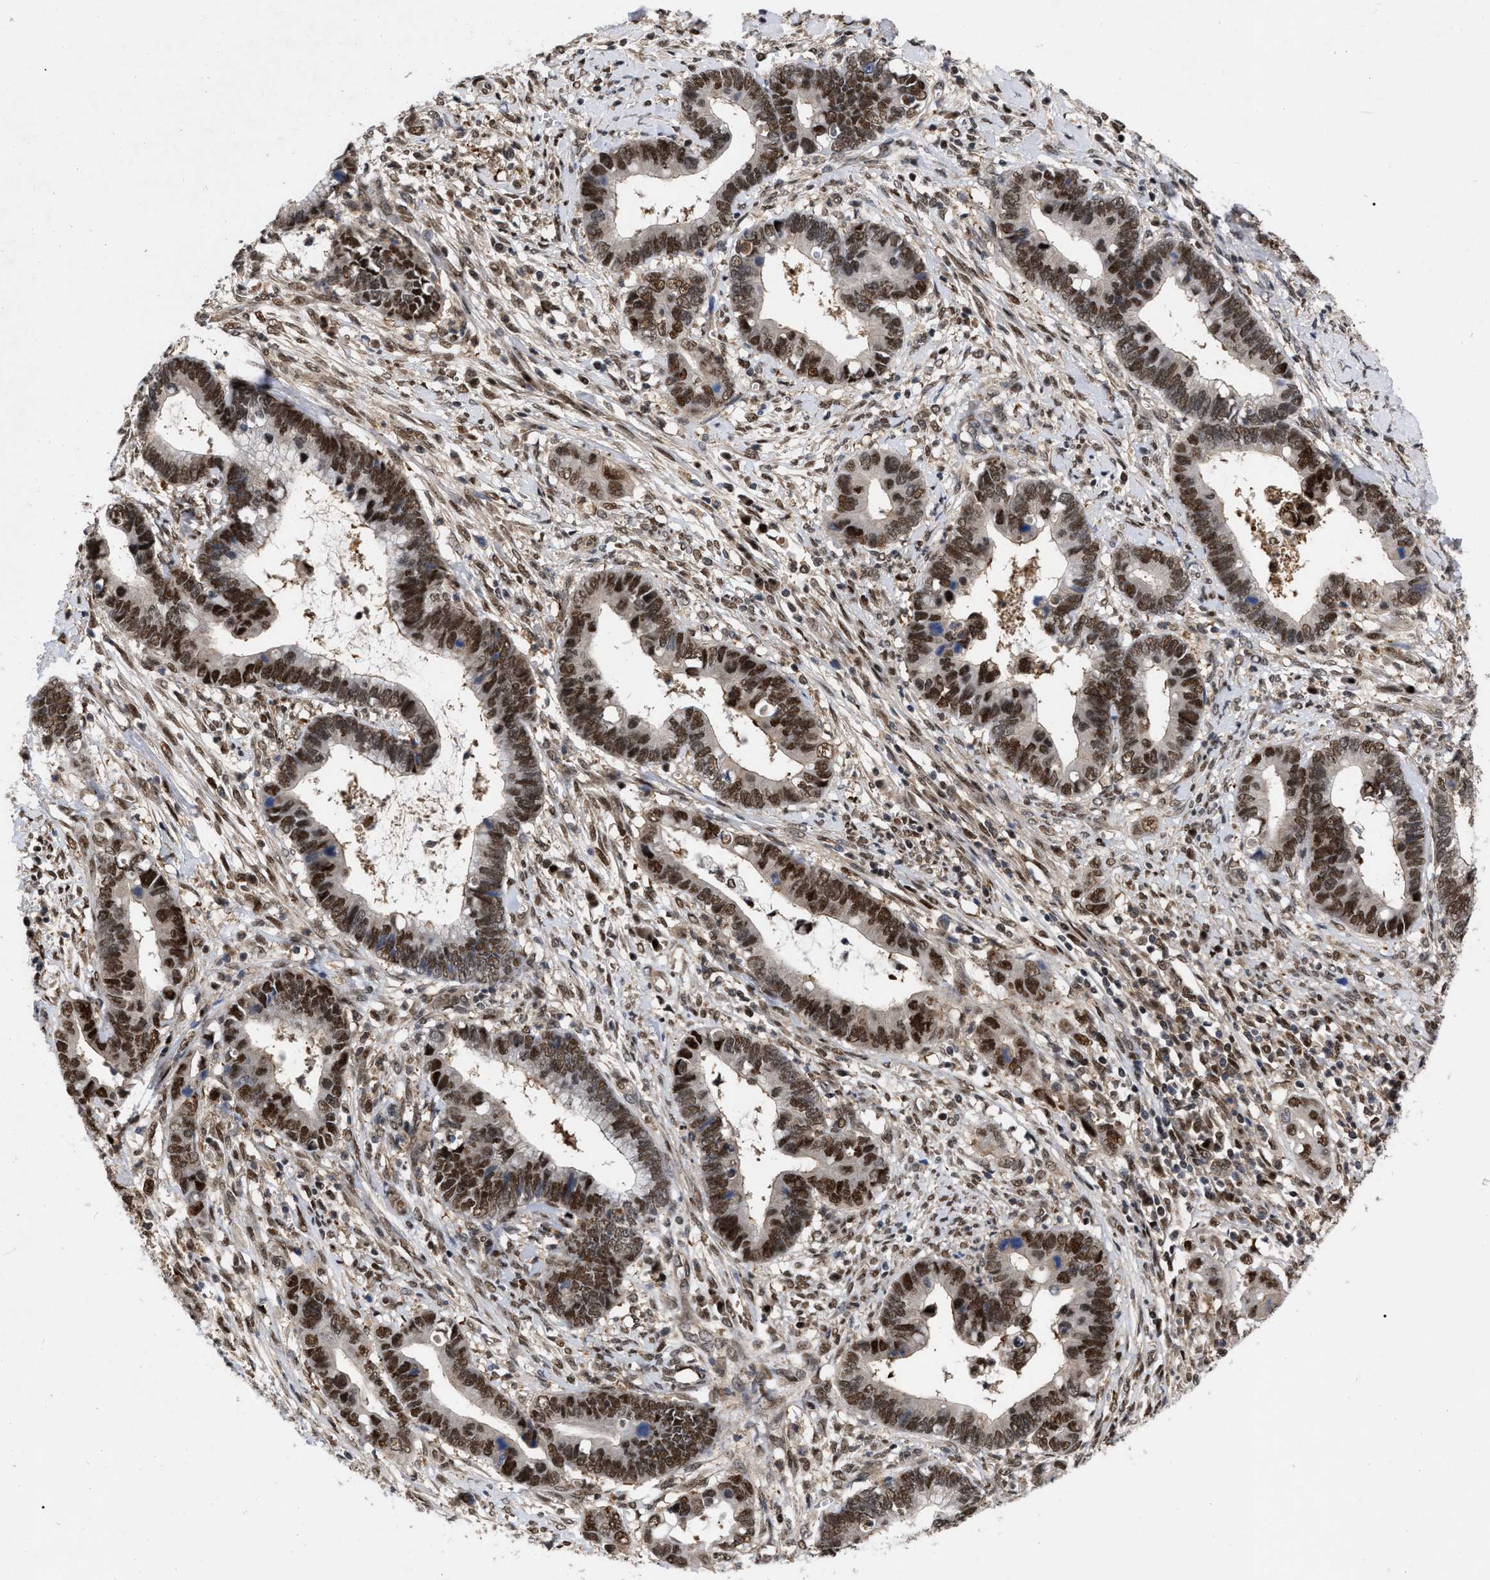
{"staining": {"intensity": "strong", "quantity": ">75%", "location": "cytoplasmic/membranous,nuclear"}, "tissue": "cervical cancer", "cell_type": "Tumor cells", "image_type": "cancer", "snomed": [{"axis": "morphology", "description": "Adenocarcinoma, NOS"}, {"axis": "topography", "description": "Cervix"}], "caption": "Protein analysis of cervical adenocarcinoma tissue exhibits strong cytoplasmic/membranous and nuclear positivity in approximately >75% of tumor cells. (brown staining indicates protein expression, while blue staining denotes nuclei).", "gene": "MDM4", "patient": {"sex": "female", "age": 44}}